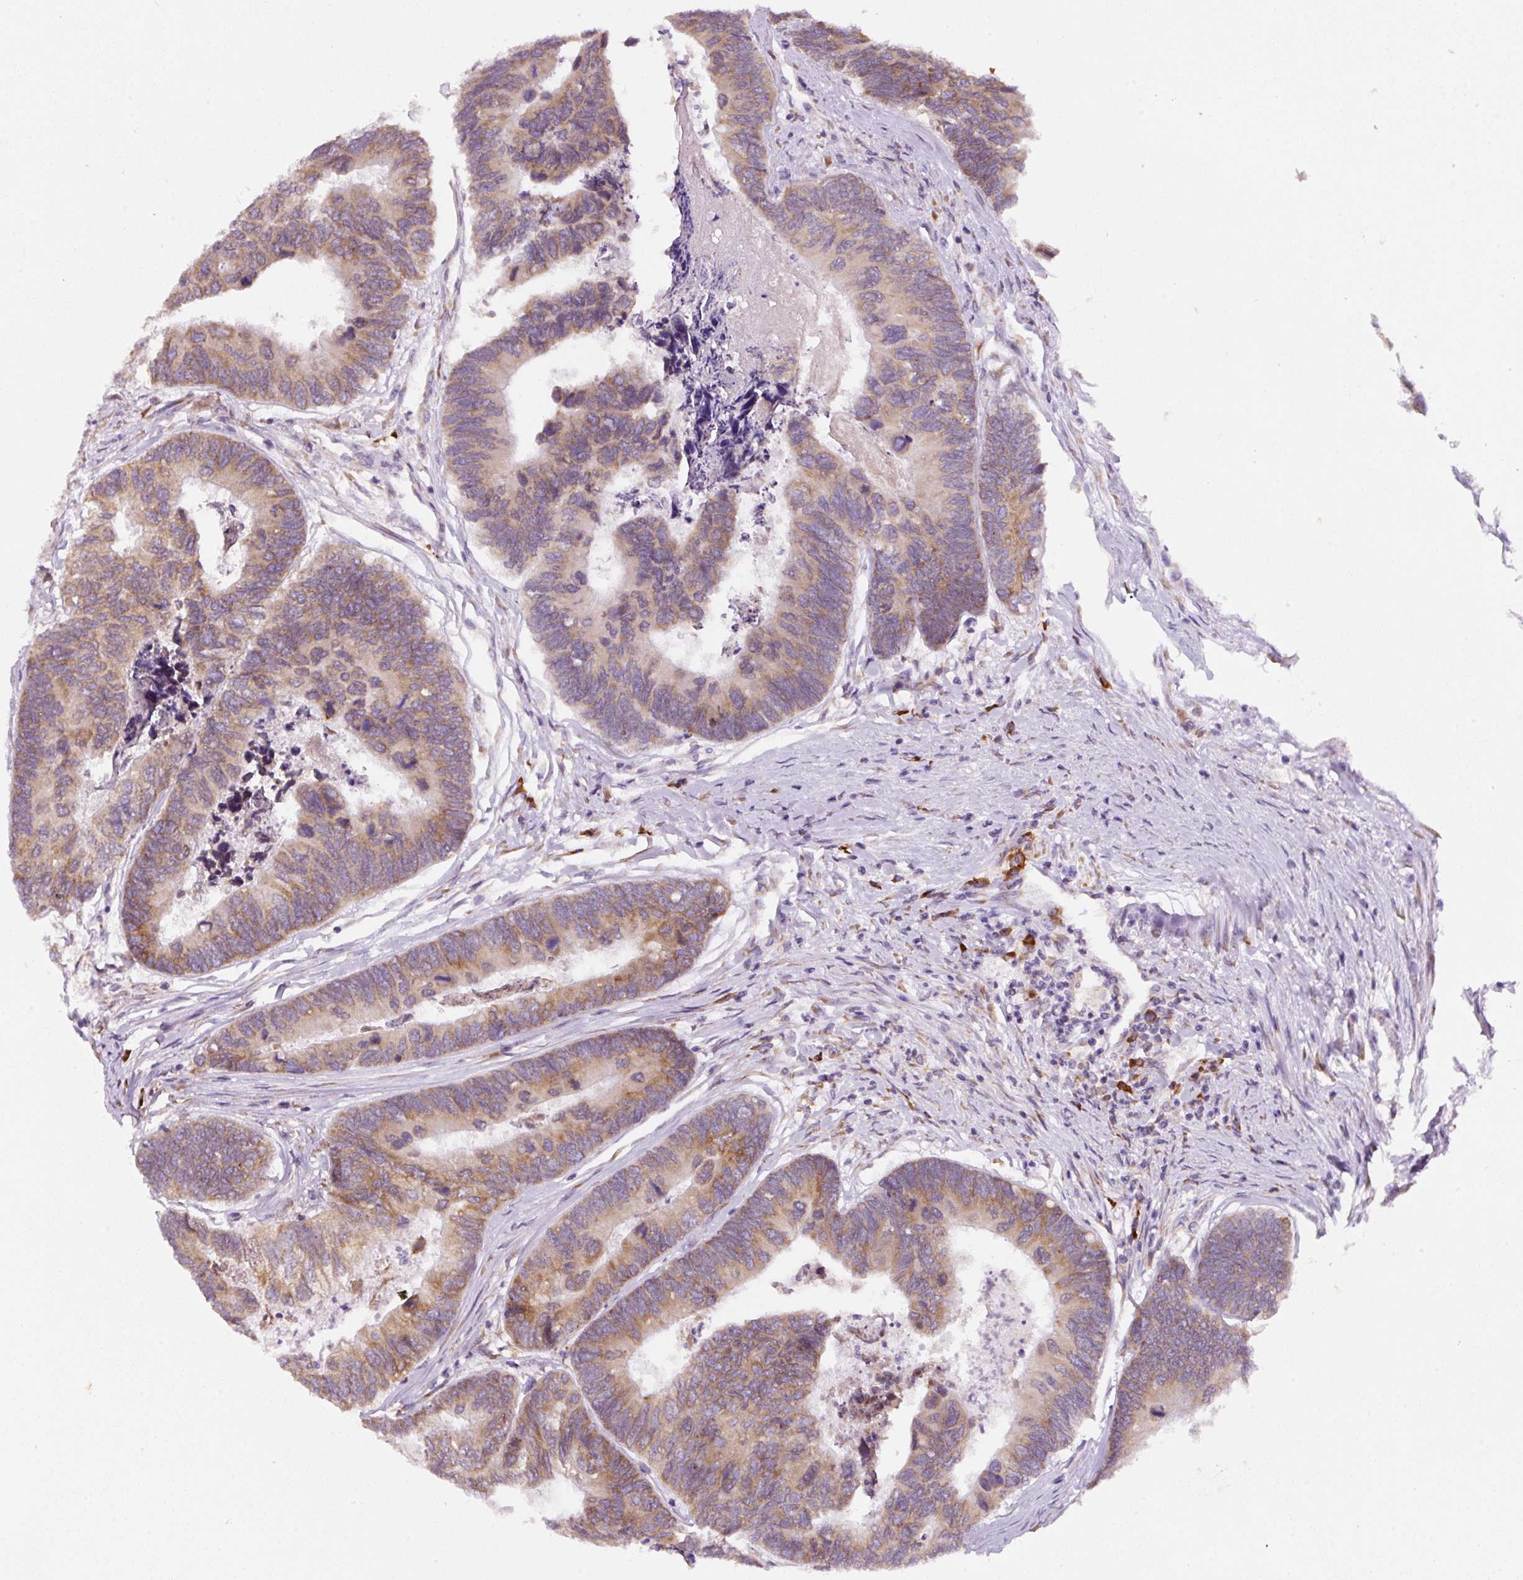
{"staining": {"intensity": "moderate", "quantity": ">75%", "location": "cytoplasmic/membranous"}, "tissue": "colorectal cancer", "cell_type": "Tumor cells", "image_type": "cancer", "snomed": [{"axis": "morphology", "description": "Adenocarcinoma, NOS"}, {"axis": "topography", "description": "Colon"}], "caption": "Protein analysis of adenocarcinoma (colorectal) tissue exhibits moderate cytoplasmic/membranous positivity in about >75% of tumor cells.", "gene": "DDOST", "patient": {"sex": "female", "age": 67}}